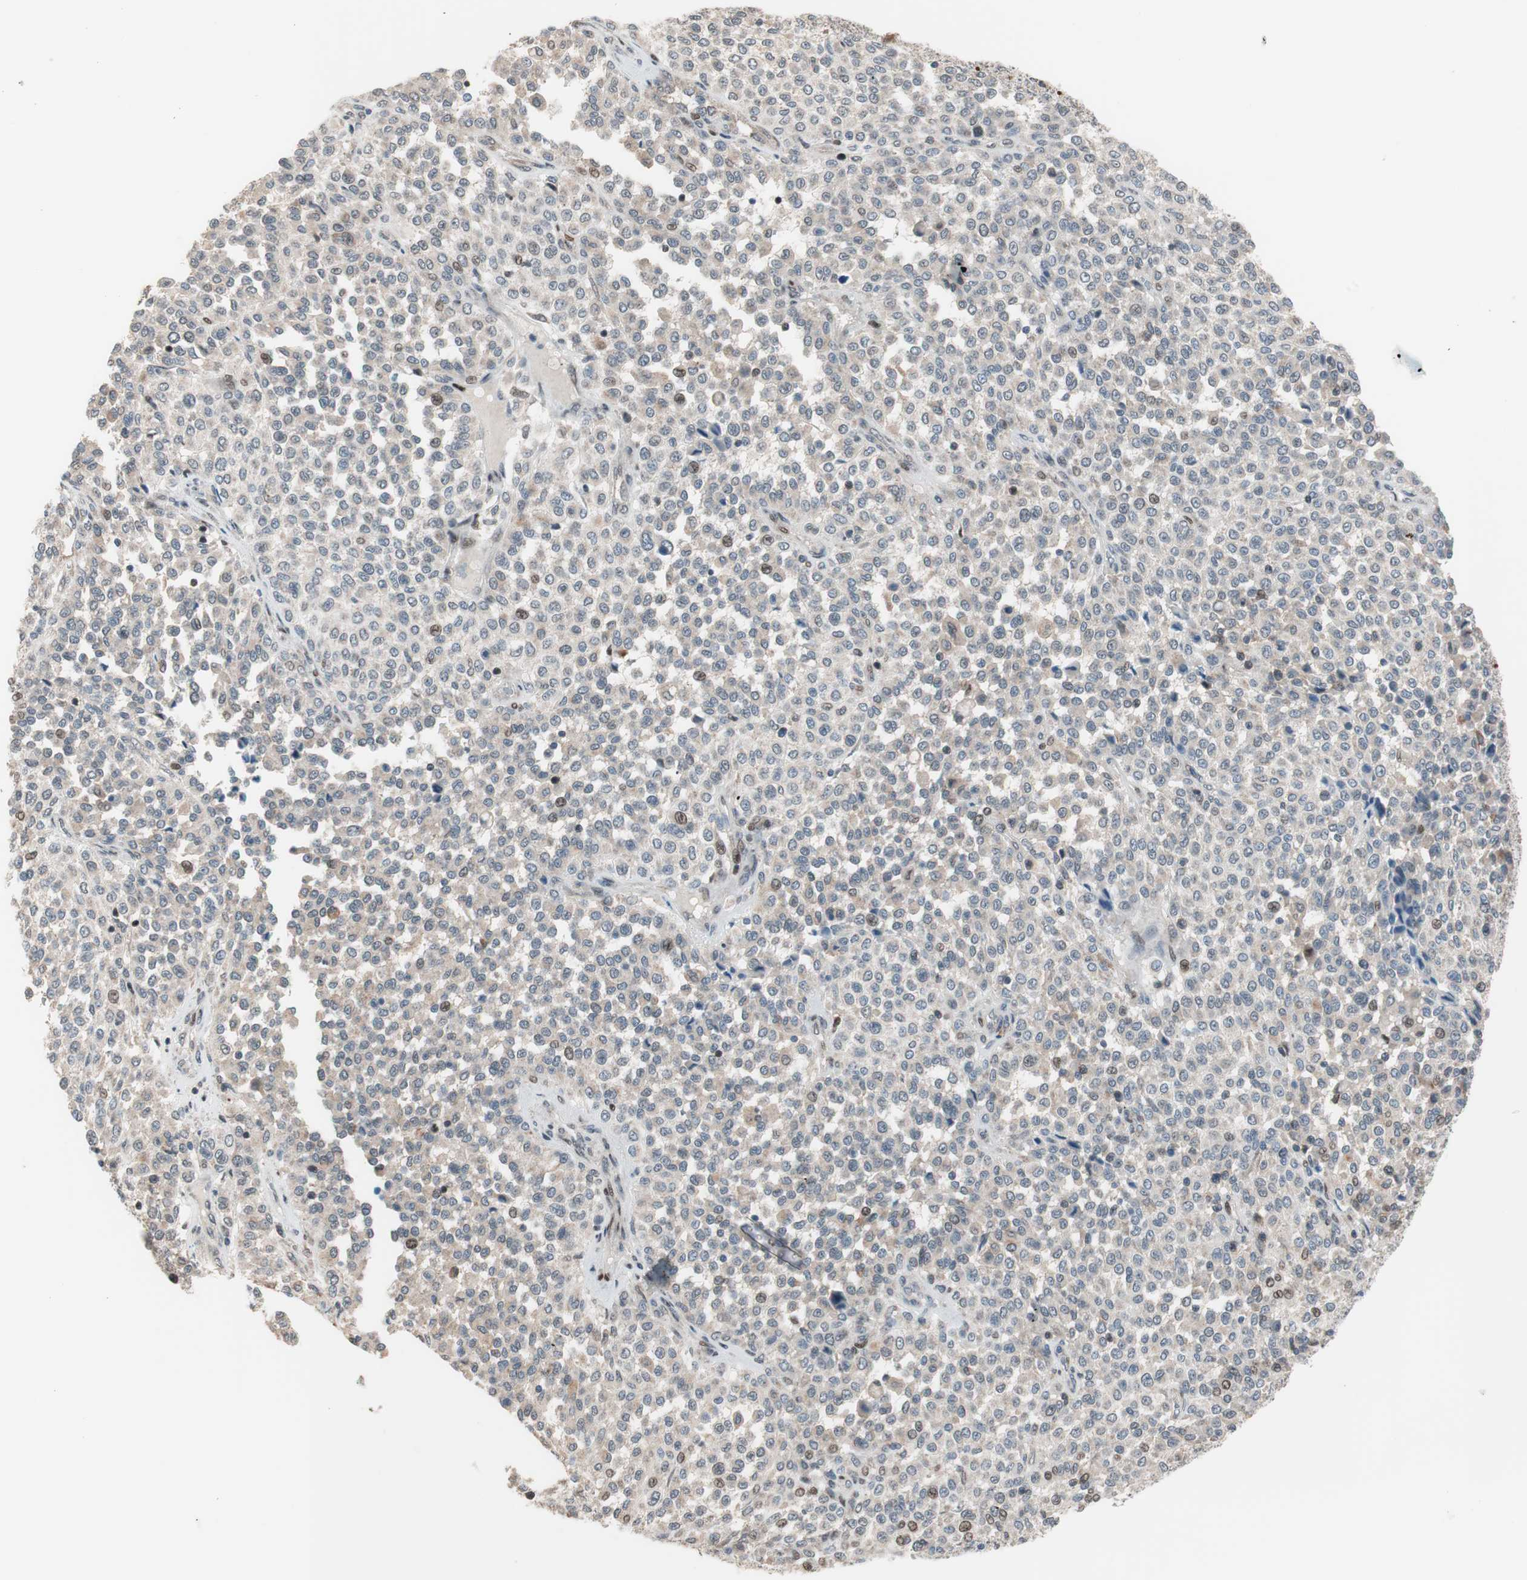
{"staining": {"intensity": "negative", "quantity": "none", "location": "none"}, "tissue": "melanoma", "cell_type": "Tumor cells", "image_type": "cancer", "snomed": [{"axis": "morphology", "description": "Malignant melanoma, Metastatic site"}, {"axis": "topography", "description": "Pancreas"}], "caption": "Immunohistochemistry of melanoma shows no positivity in tumor cells.", "gene": "POLH", "patient": {"sex": "female", "age": 30}}